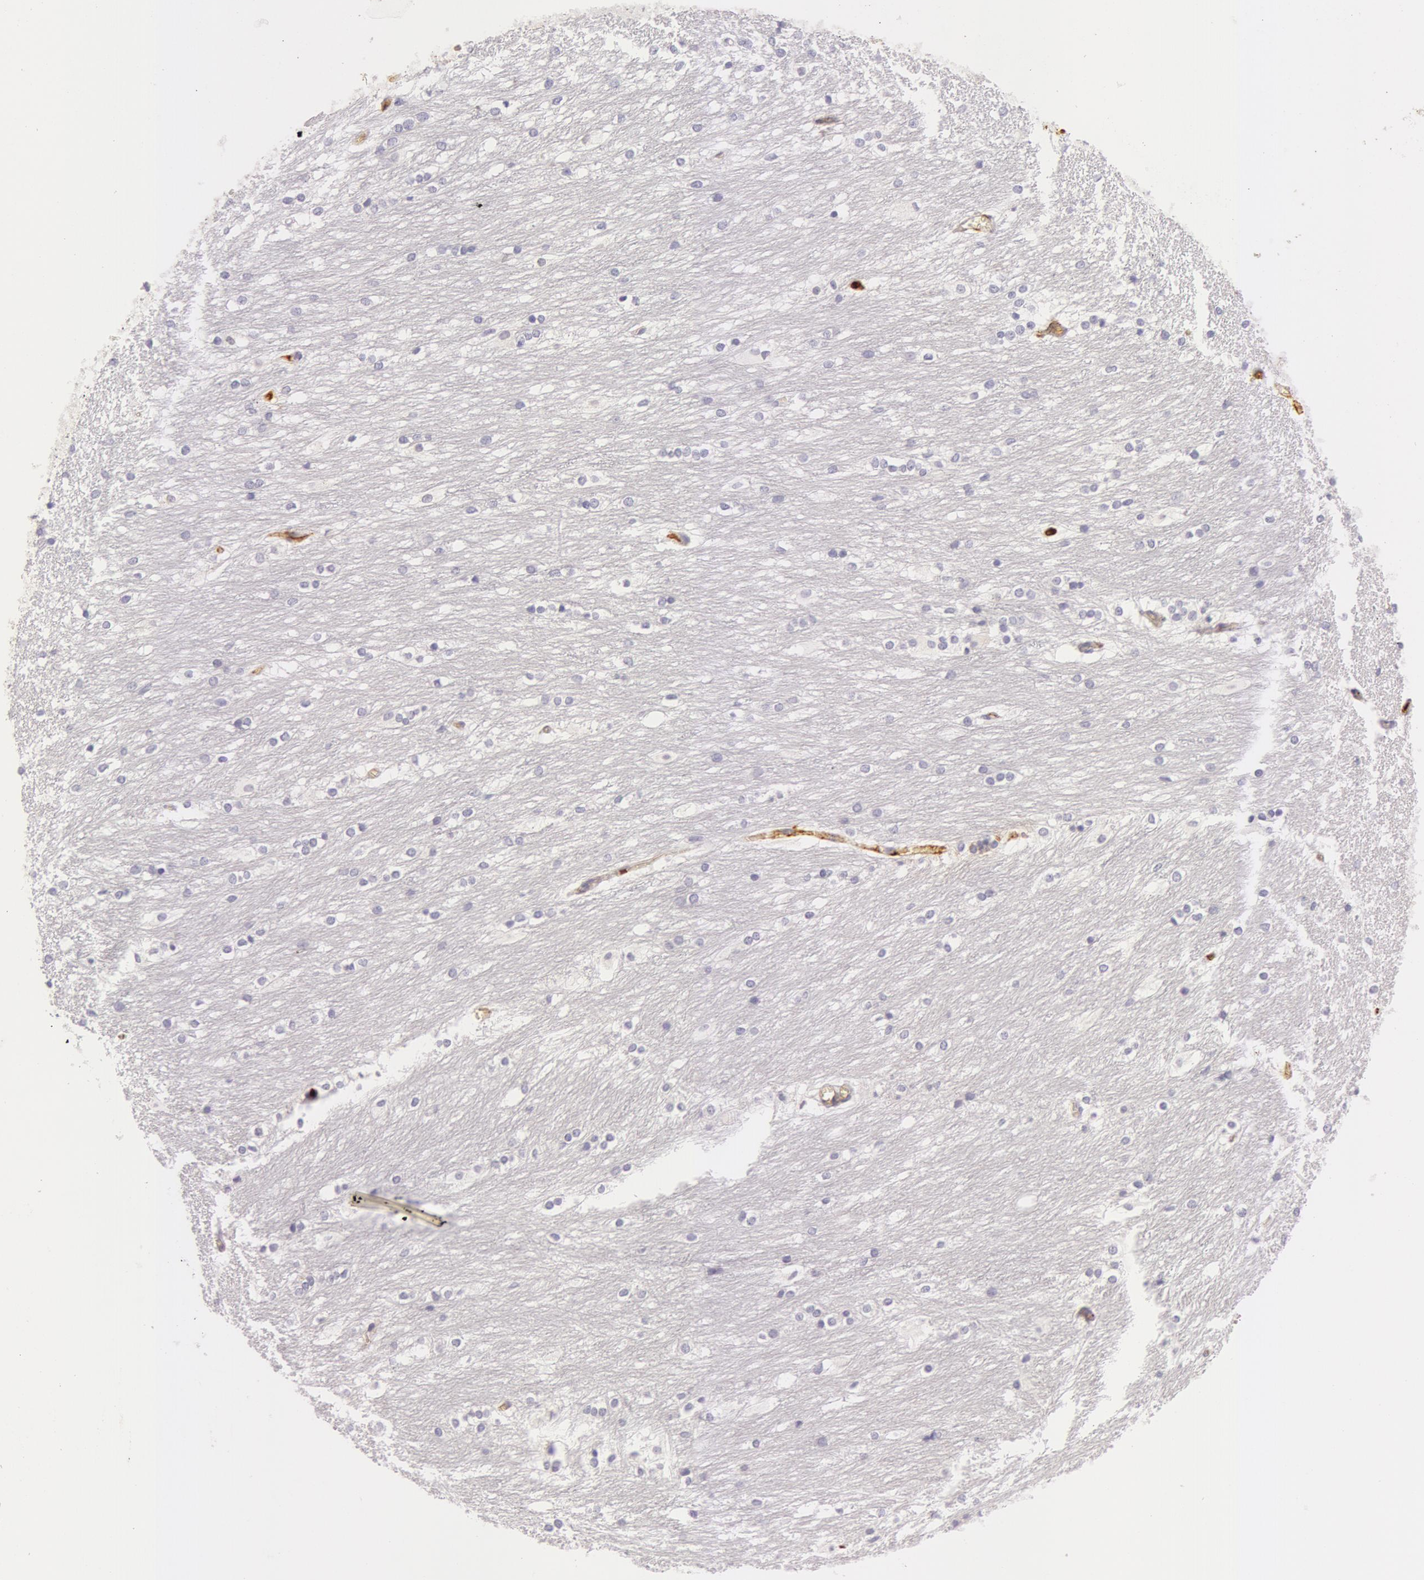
{"staining": {"intensity": "negative", "quantity": "none", "location": "none"}, "tissue": "caudate", "cell_type": "Glial cells", "image_type": "normal", "snomed": [{"axis": "morphology", "description": "Normal tissue, NOS"}, {"axis": "topography", "description": "Lateral ventricle wall"}], "caption": "This is an immunohistochemistry image of unremarkable human caudate. There is no positivity in glial cells.", "gene": "C4BPA", "patient": {"sex": "female", "age": 19}}